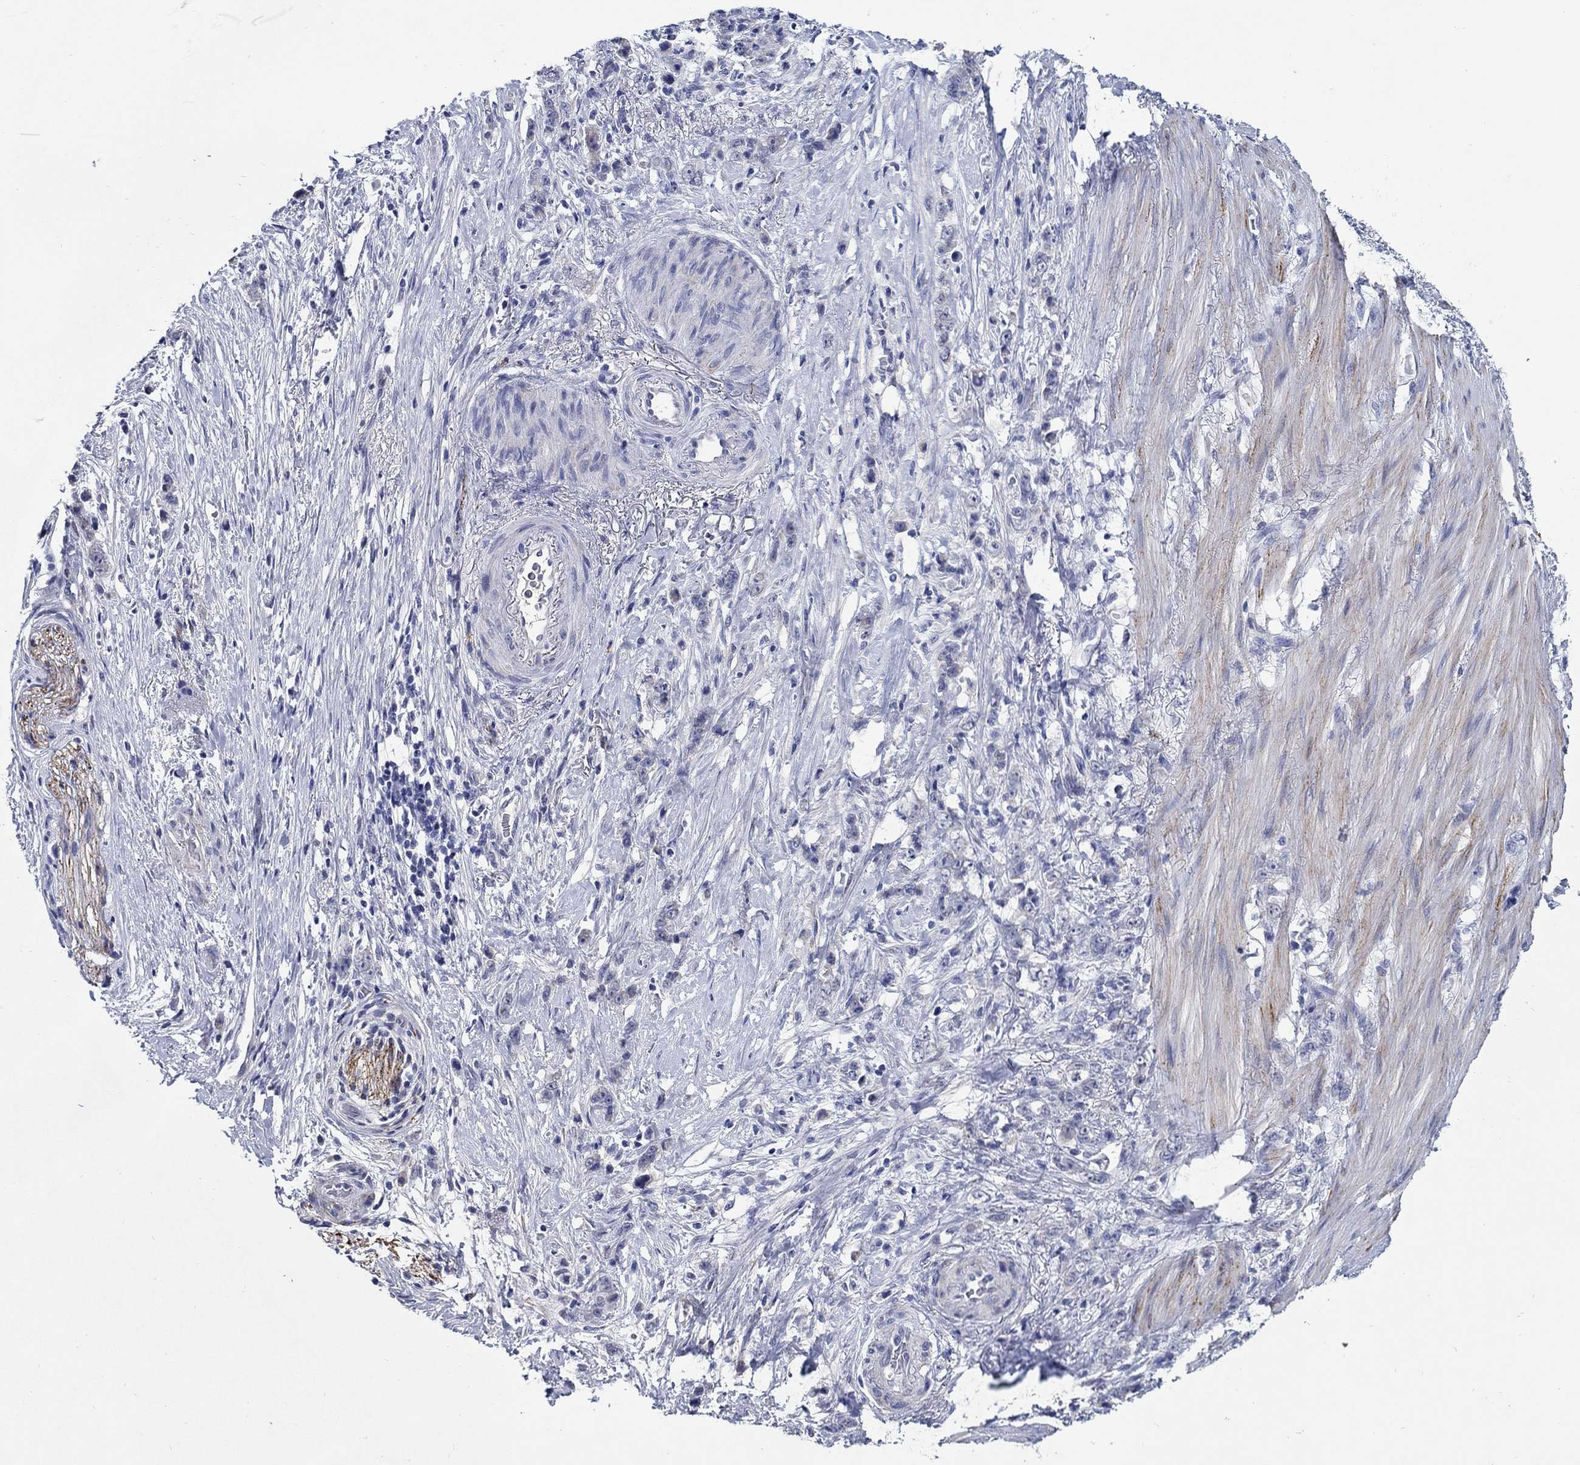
{"staining": {"intensity": "negative", "quantity": "none", "location": "none"}, "tissue": "stomach cancer", "cell_type": "Tumor cells", "image_type": "cancer", "snomed": [{"axis": "morphology", "description": "Adenocarcinoma, NOS"}, {"axis": "topography", "description": "Stomach, lower"}], "caption": "Image shows no significant protein positivity in tumor cells of adenocarcinoma (stomach).", "gene": "MC2R", "patient": {"sex": "male", "age": 88}}